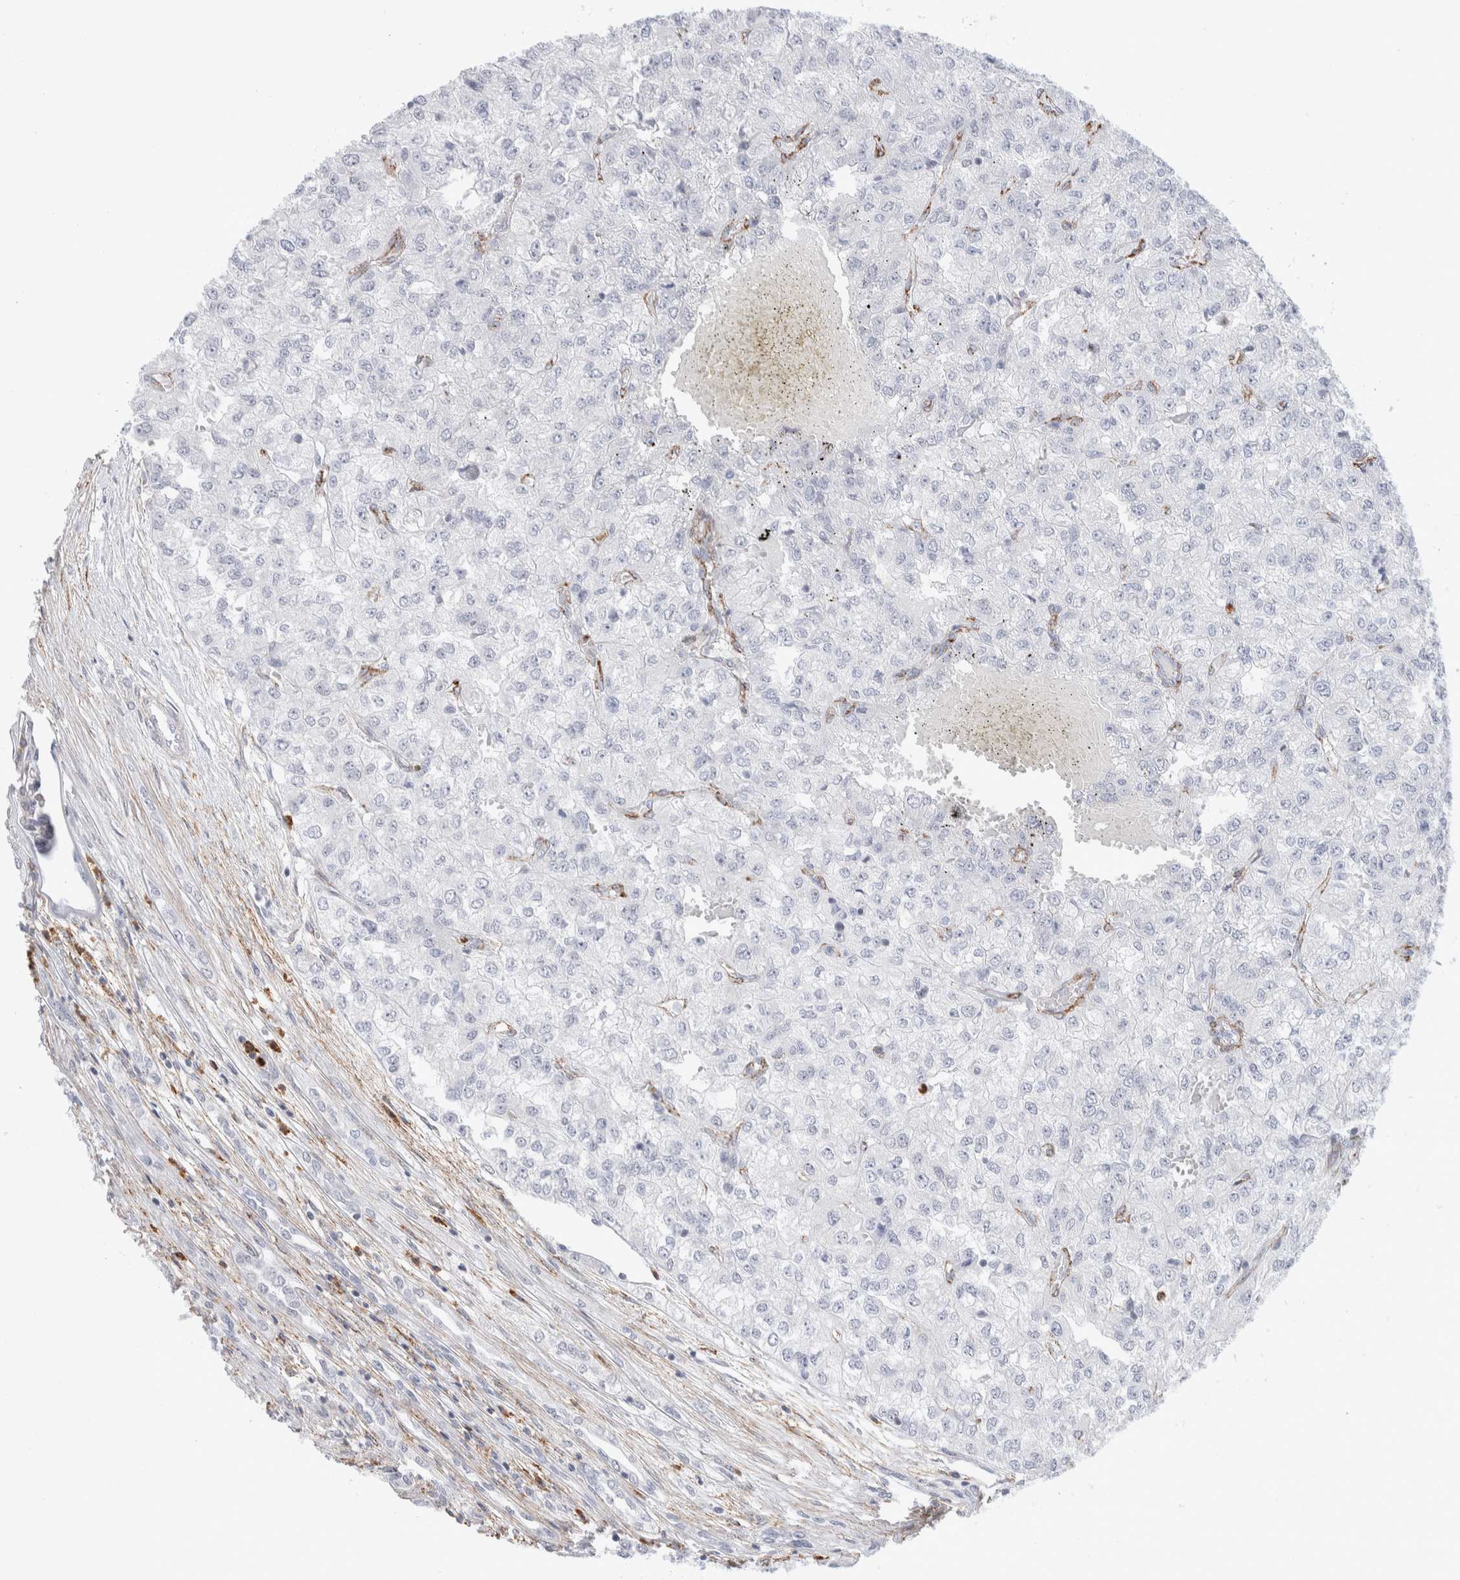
{"staining": {"intensity": "negative", "quantity": "none", "location": "none"}, "tissue": "renal cancer", "cell_type": "Tumor cells", "image_type": "cancer", "snomed": [{"axis": "morphology", "description": "Adenocarcinoma, NOS"}, {"axis": "topography", "description": "Kidney"}], "caption": "Human renal cancer stained for a protein using immunohistochemistry reveals no positivity in tumor cells.", "gene": "SEPTIN4", "patient": {"sex": "female", "age": 54}}